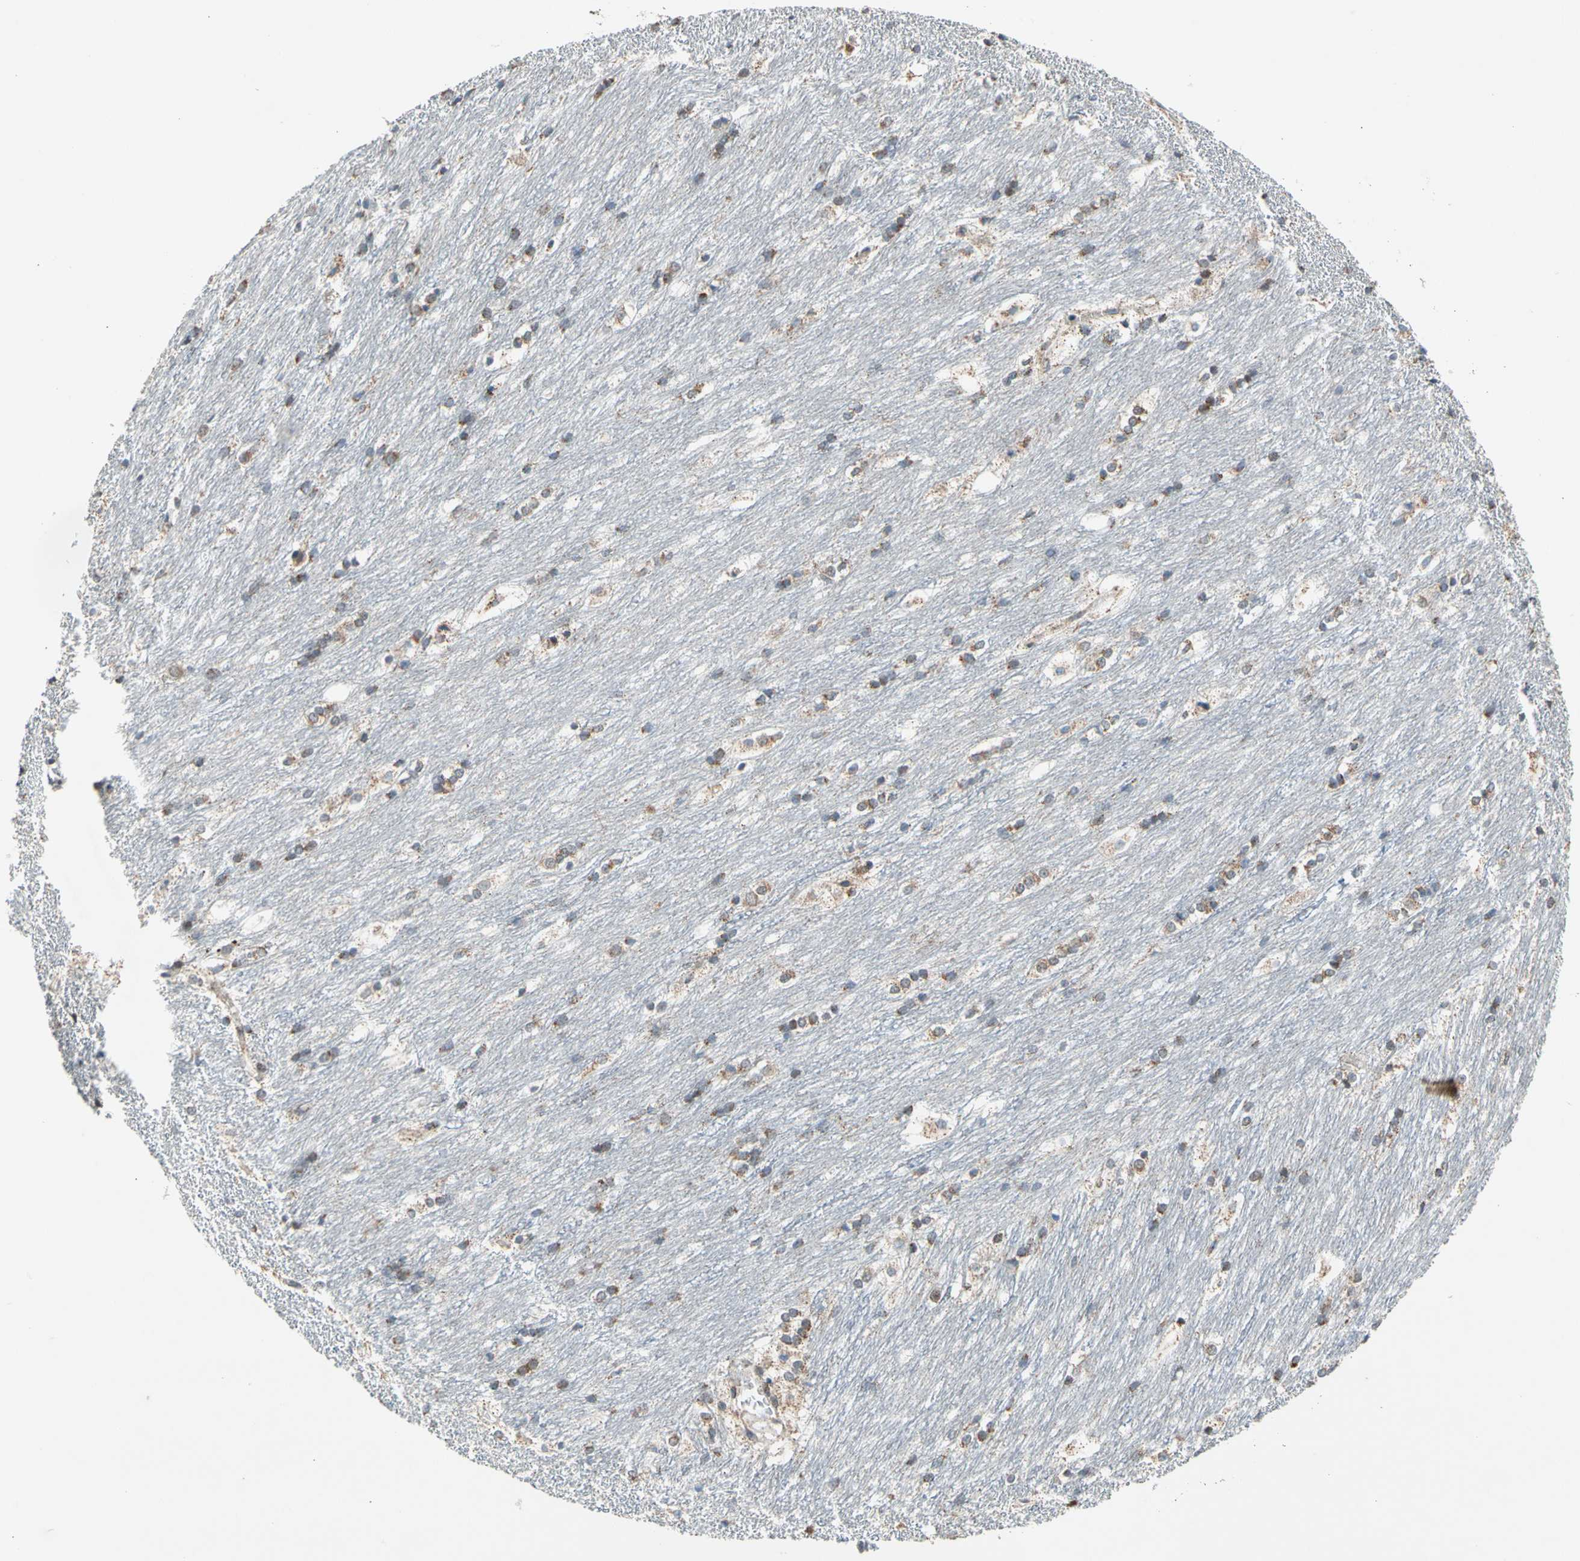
{"staining": {"intensity": "moderate", "quantity": "25%-75%", "location": "cytoplasmic/membranous"}, "tissue": "caudate", "cell_type": "Glial cells", "image_type": "normal", "snomed": [{"axis": "morphology", "description": "Normal tissue, NOS"}, {"axis": "topography", "description": "Lateral ventricle wall"}], "caption": "Immunohistochemistry (IHC) photomicrograph of unremarkable human caudate stained for a protein (brown), which displays medium levels of moderate cytoplasmic/membranous positivity in approximately 25%-75% of glial cells.", "gene": "KHDC4", "patient": {"sex": "female", "age": 19}}